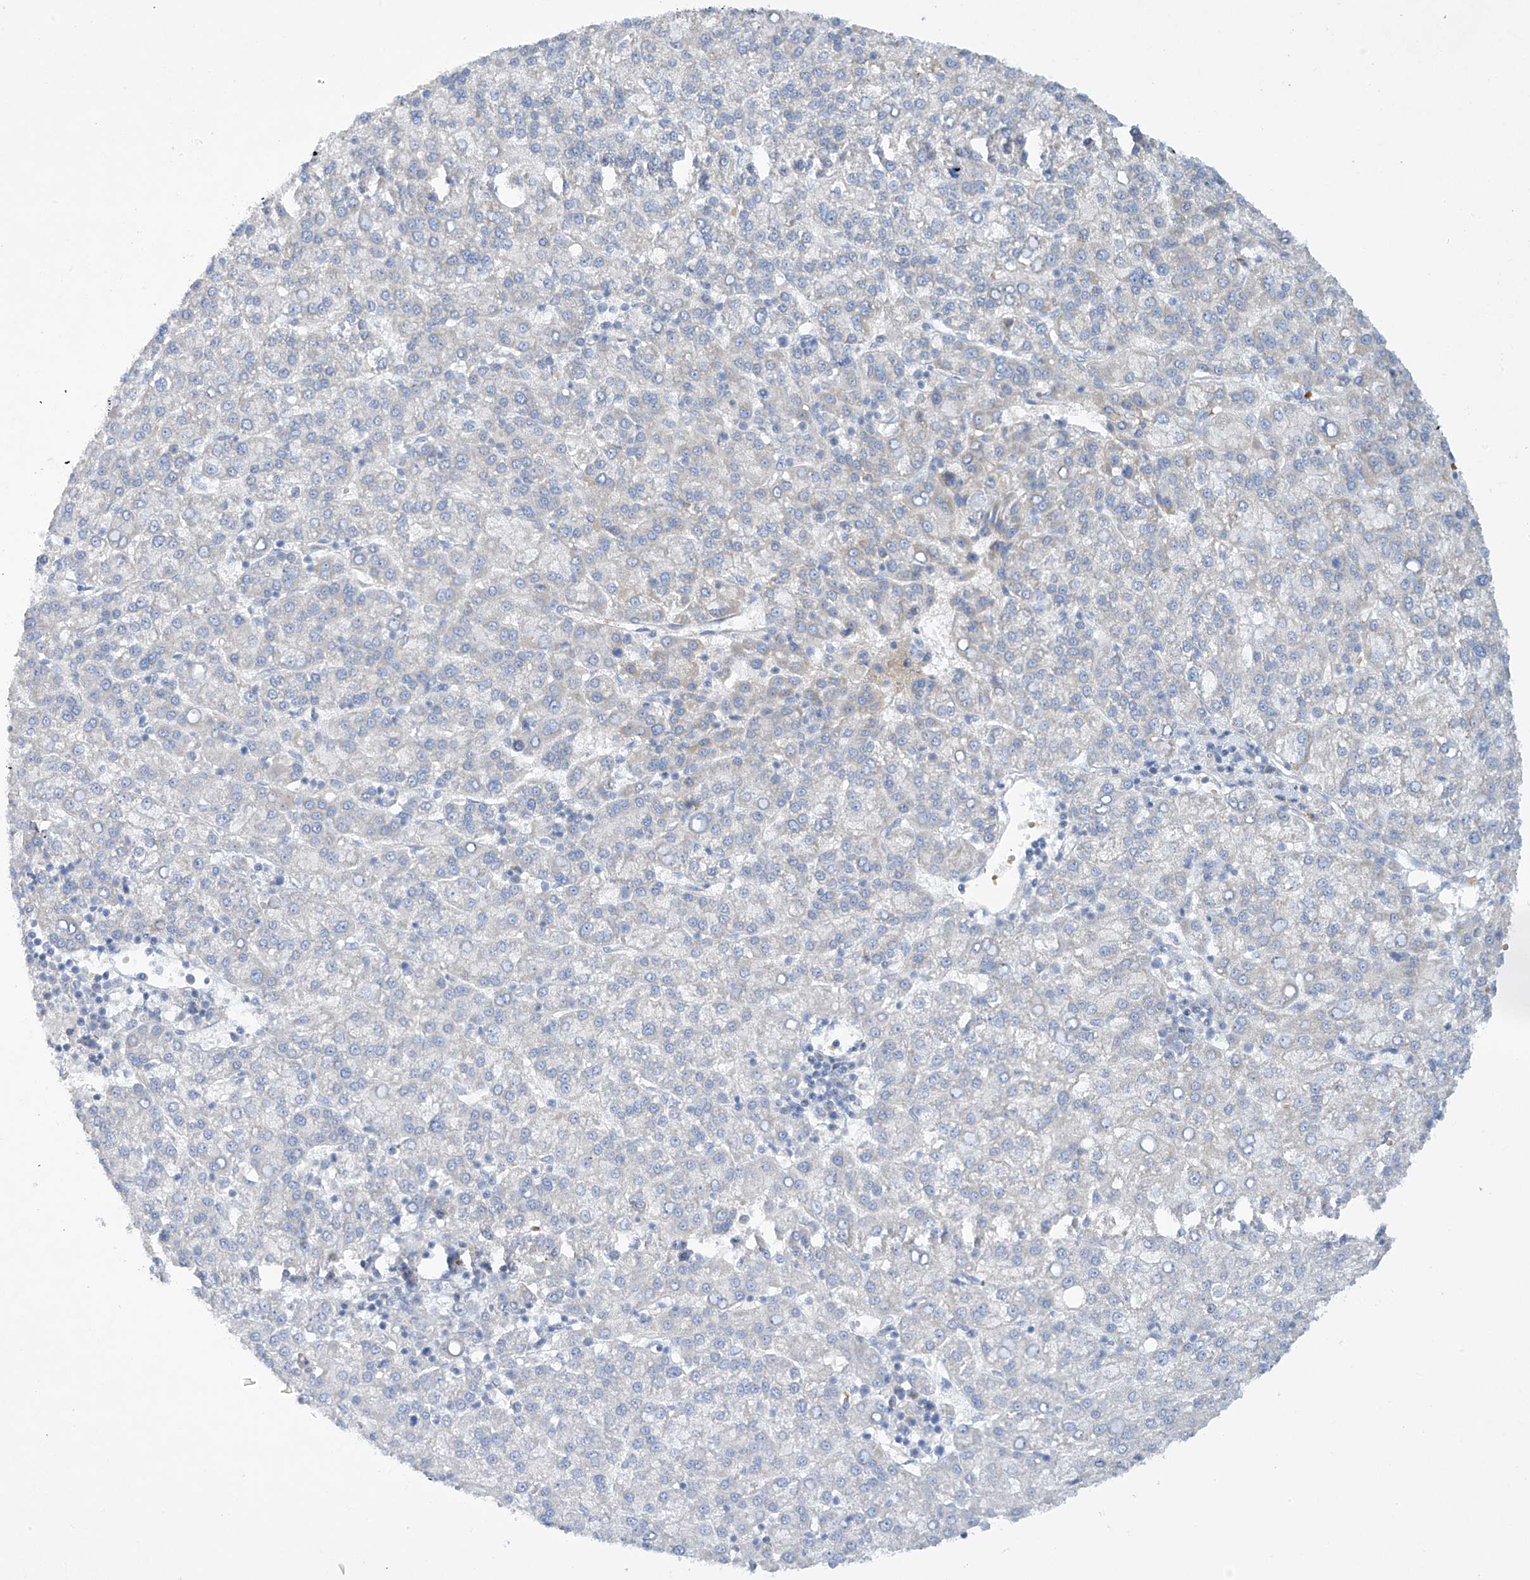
{"staining": {"intensity": "negative", "quantity": "none", "location": "none"}, "tissue": "liver cancer", "cell_type": "Tumor cells", "image_type": "cancer", "snomed": [{"axis": "morphology", "description": "Carcinoma, Hepatocellular, NOS"}, {"axis": "topography", "description": "Liver"}], "caption": "High magnification brightfield microscopy of liver hepatocellular carcinoma stained with DAB (brown) and counterstained with hematoxylin (blue): tumor cells show no significant expression. (DAB (3,3'-diaminobenzidine) immunohistochemistry, high magnification).", "gene": "METTL18", "patient": {"sex": "female", "age": 58}}